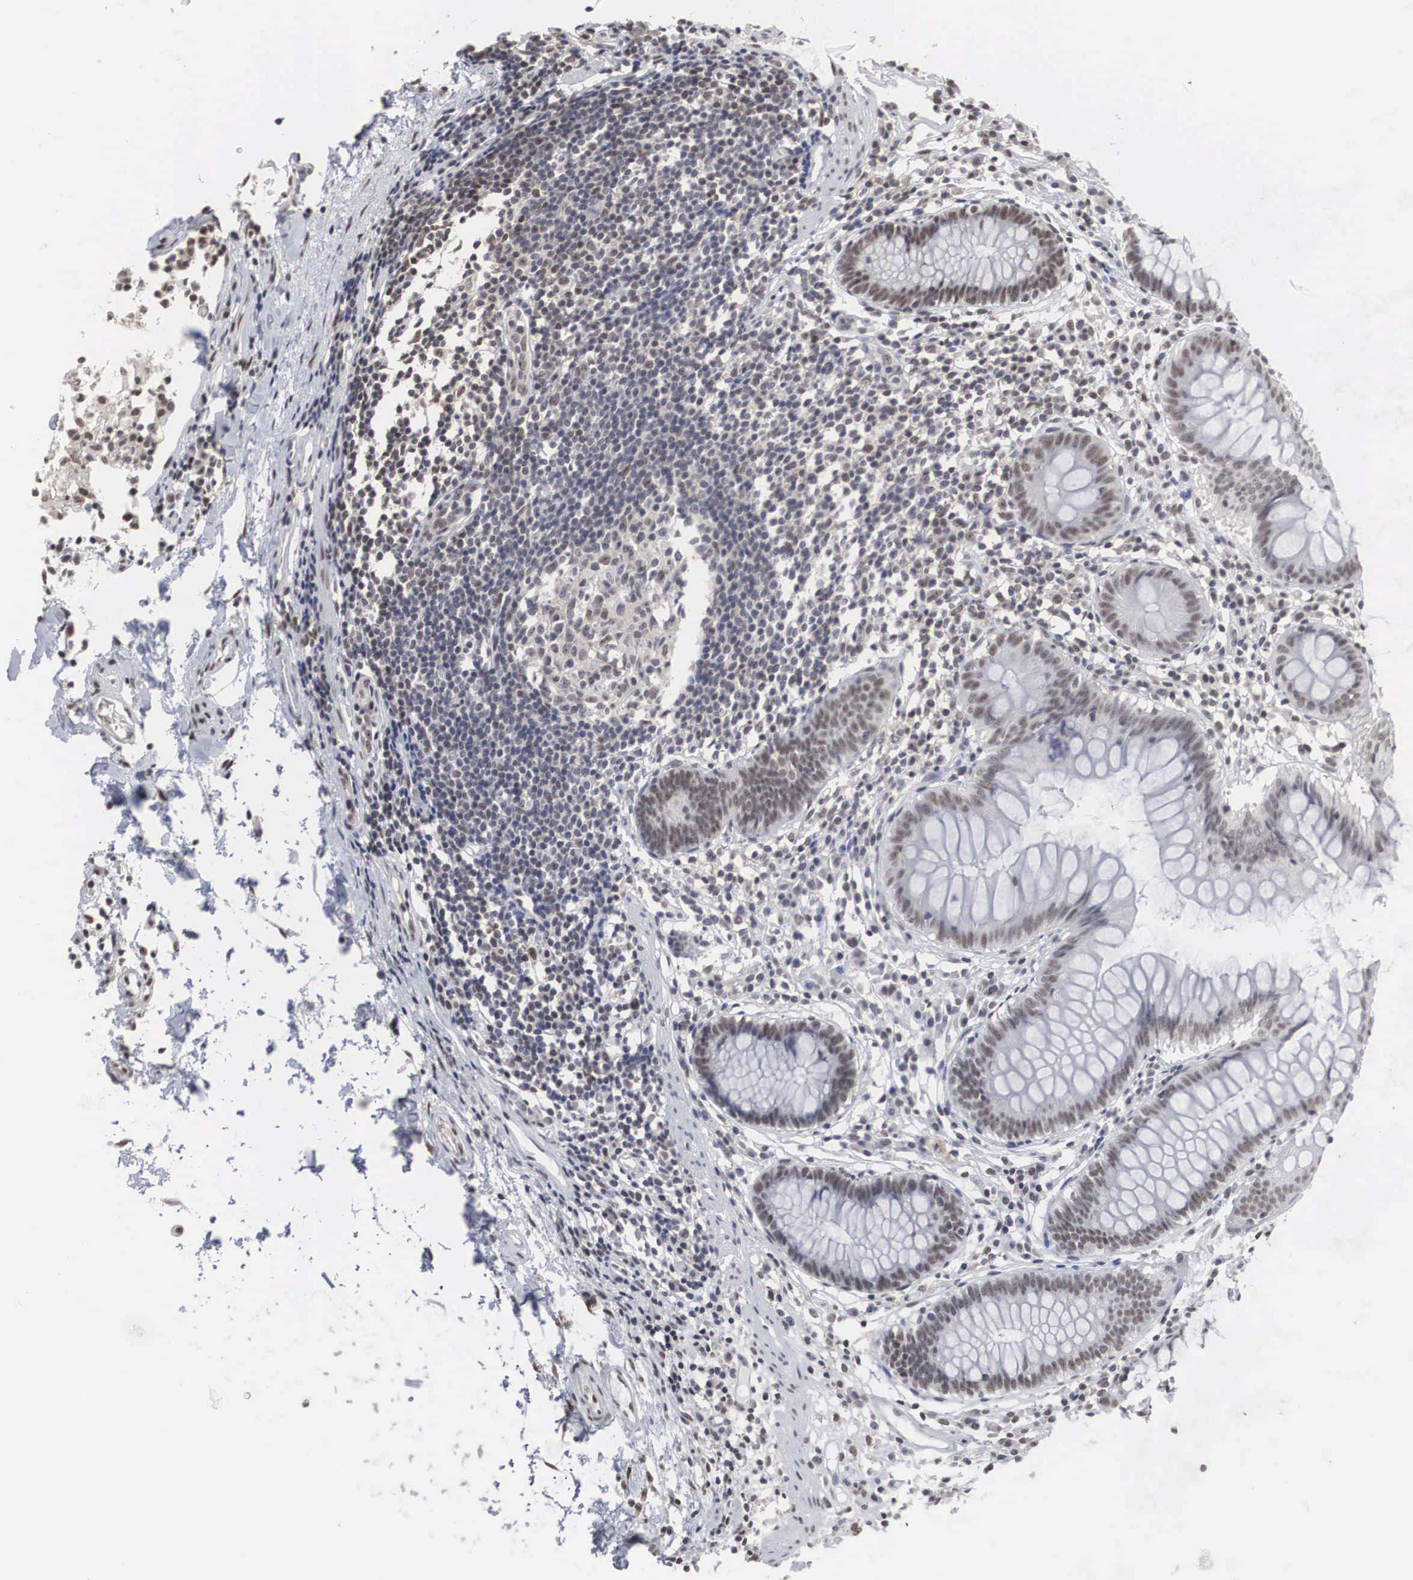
{"staining": {"intensity": "weak", "quantity": ">75%", "location": "nuclear"}, "tissue": "colon", "cell_type": "Endothelial cells", "image_type": "normal", "snomed": [{"axis": "morphology", "description": "Normal tissue, NOS"}, {"axis": "topography", "description": "Colon"}], "caption": "Endothelial cells exhibit weak nuclear staining in approximately >75% of cells in unremarkable colon.", "gene": "AUTS2", "patient": {"sex": "female", "age": 55}}